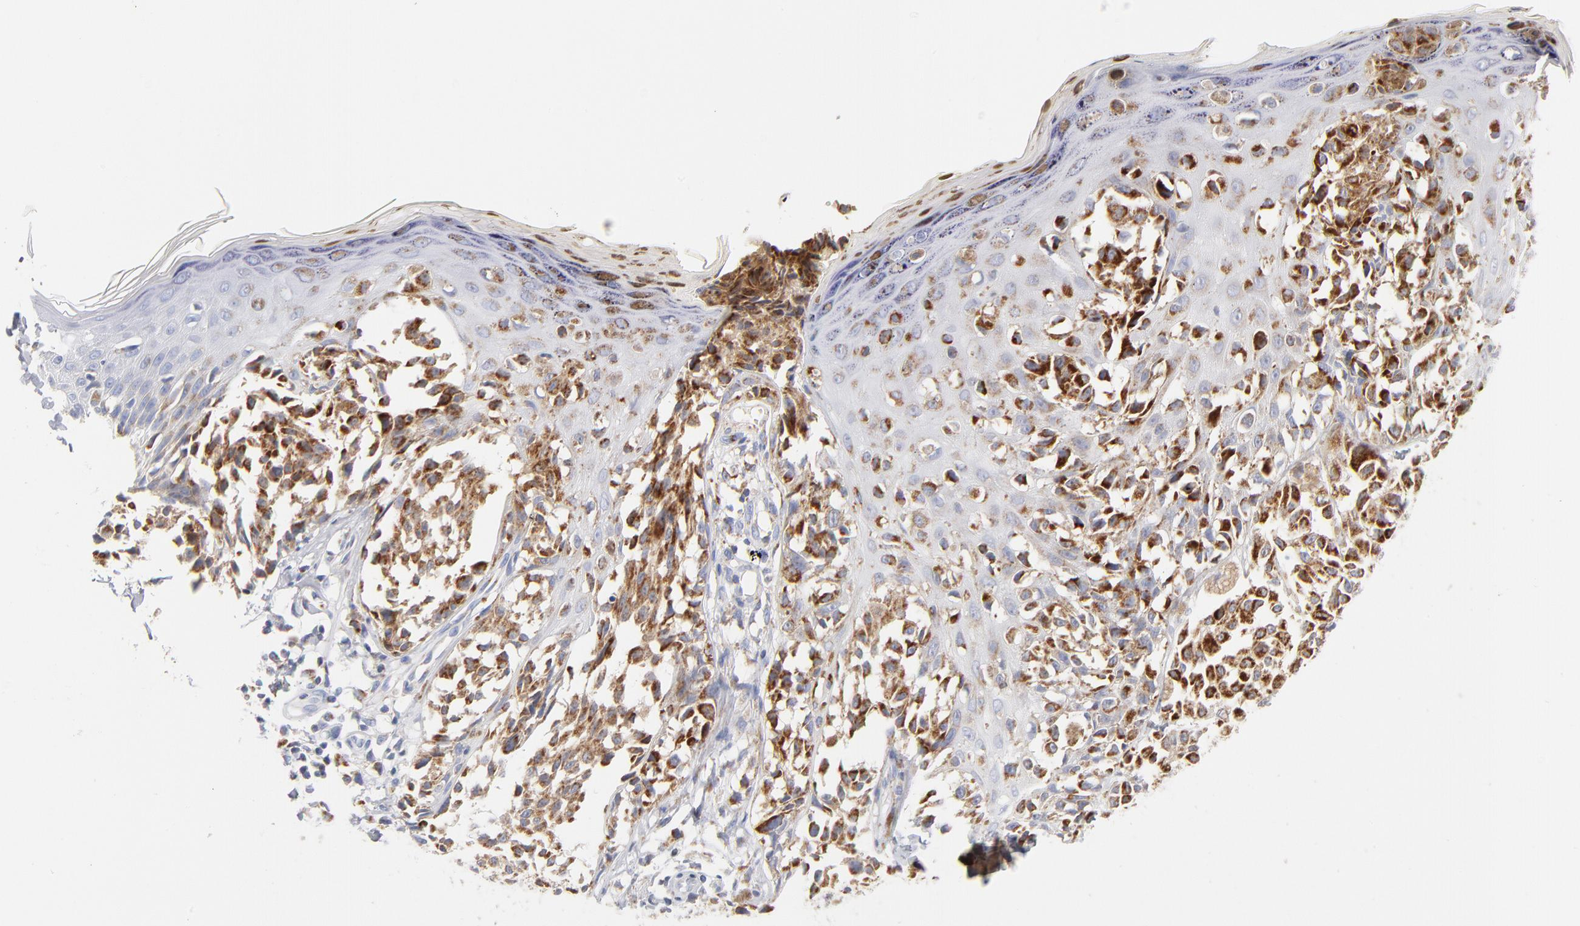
{"staining": {"intensity": "moderate", "quantity": ">75%", "location": "cytoplasmic/membranous"}, "tissue": "melanoma", "cell_type": "Tumor cells", "image_type": "cancer", "snomed": [{"axis": "morphology", "description": "Malignant melanoma, NOS"}, {"axis": "topography", "description": "Skin"}], "caption": "This micrograph displays immunohistochemistry (IHC) staining of melanoma, with medium moderate cytoplasmic/membranous expression in approximately >75% of tumor cells.", "gene": "DLAT", "patient": {"sex": "female", "age": 38}}